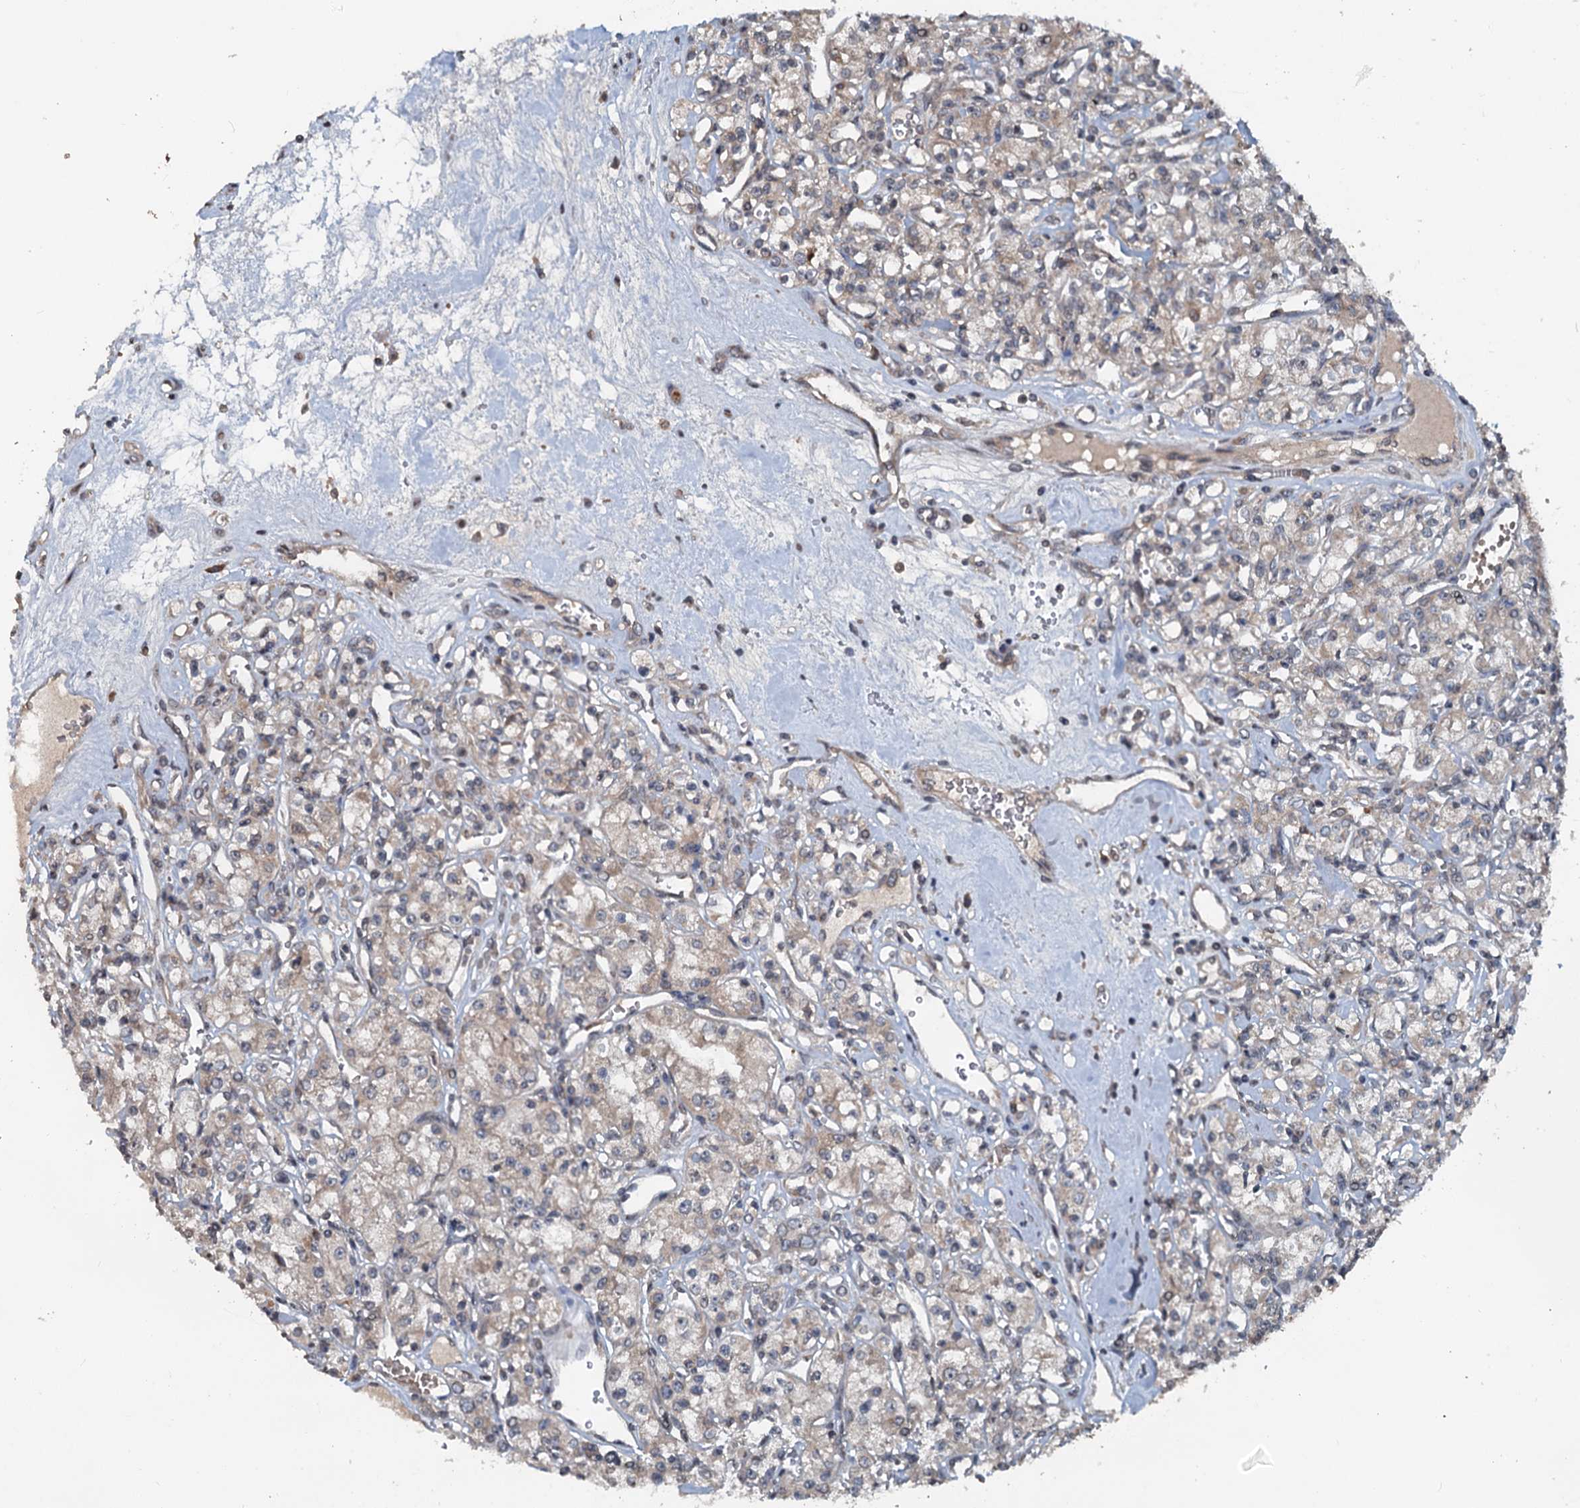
{"staining": {"intensity": "weak", "quantity": "<25%", "location": "cytoplasmic/membranous"}, "tissue": "renal cancer", "cell_type": "Tumor cells", "image_type": "cancer", "snomed": [{"axis": "morphology", "description": "Adenocarcinoma, NOS"}, {"axis": "topography", "description": "Kidney"}], "caption": "Human renal cancer (adenocarcinoma) stained for a protein using immunohistochemistry exhibits no staining in tumor cells.", "gene": "N4BP2L2", "patient": {"sex": "female", "age": 59}}